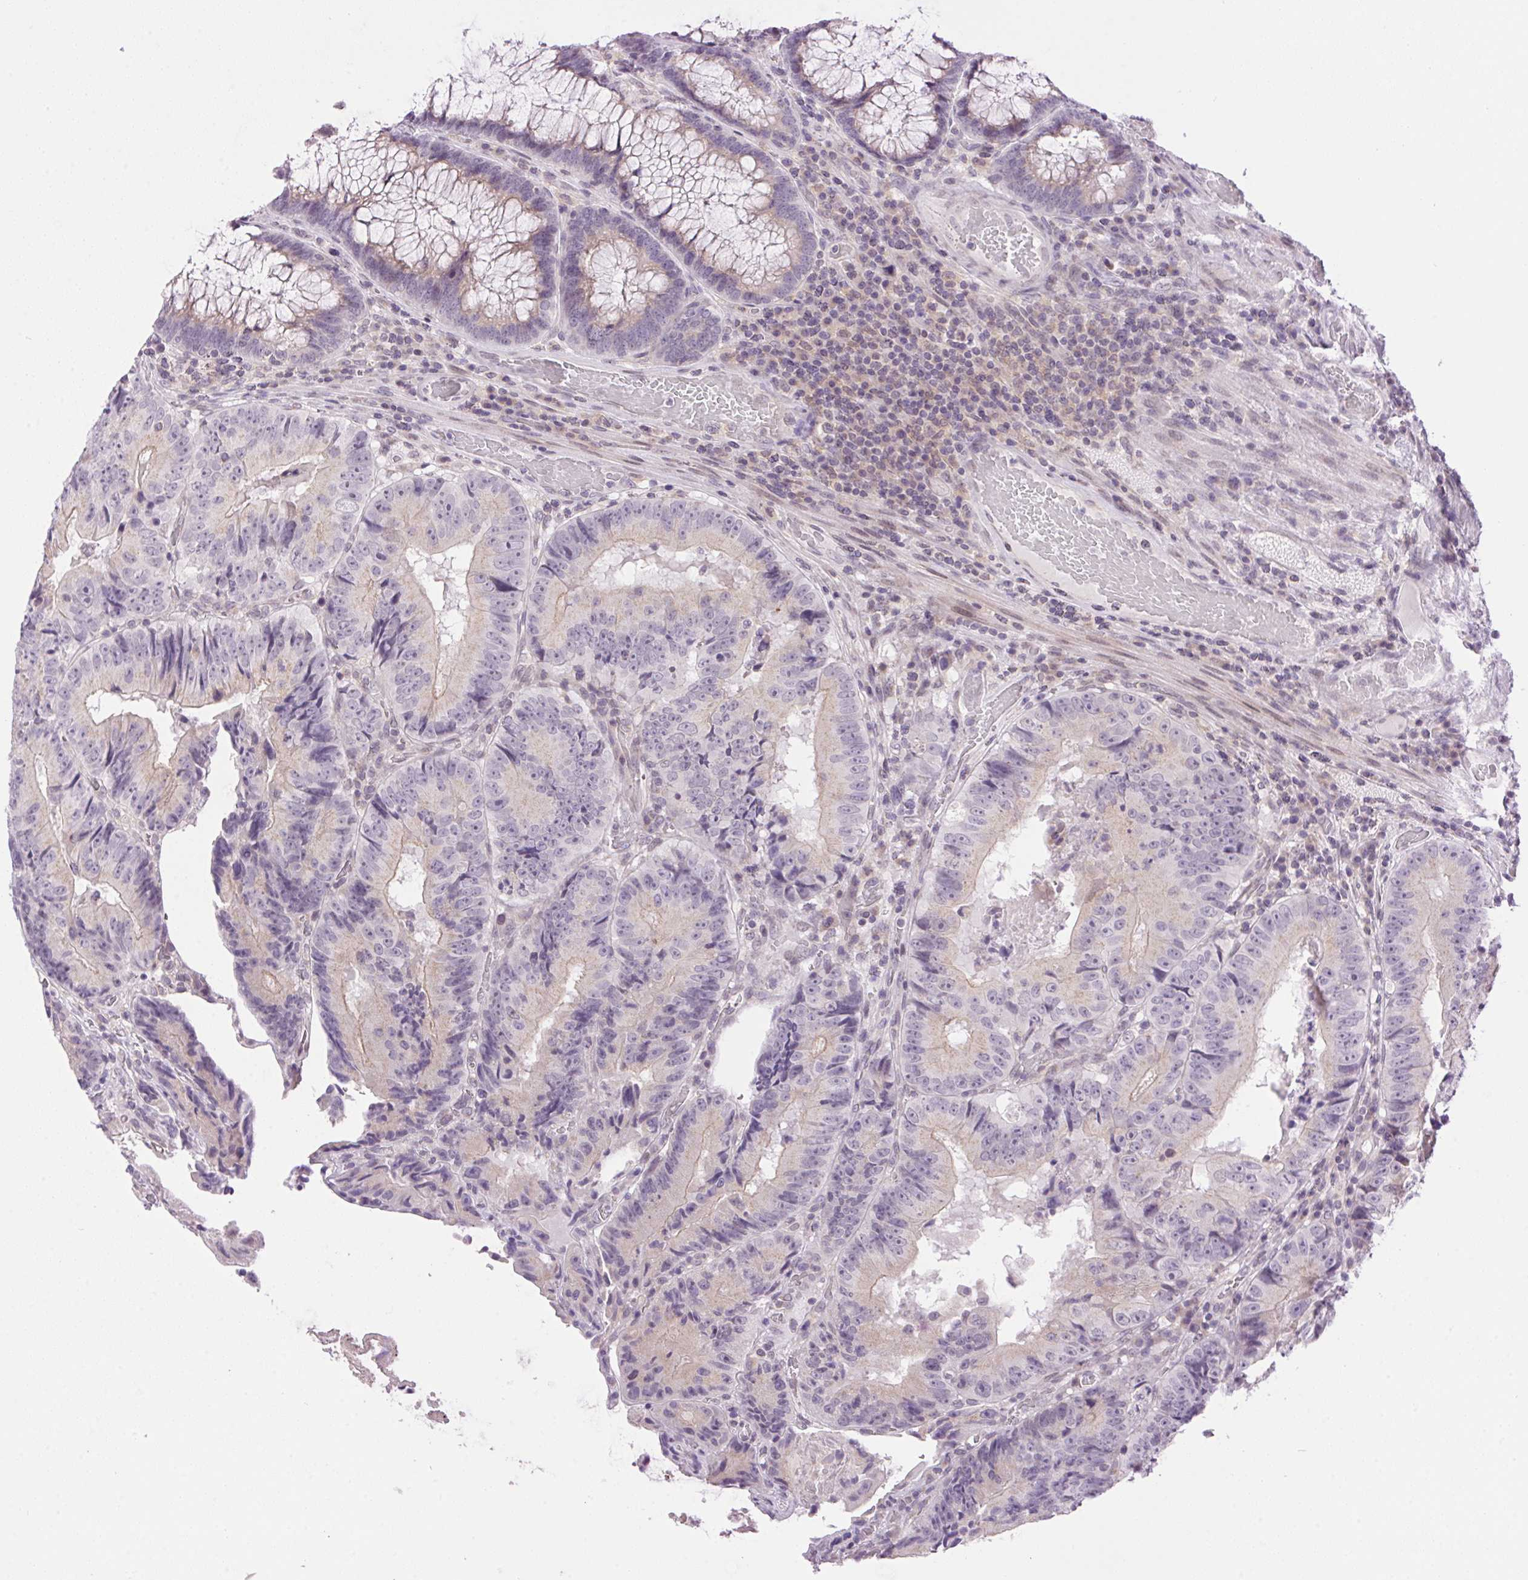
{"staining": {"intensity": "negative", "quantity": "none", "location": "none"}, "tissue": "colorectal cancer", "cell_type": "Tumor cells", "image_type": "cancer", "snomed": [{"axis": "morphology", "description": "Adenocarcinoma, NOS"}, {"axis": "topography", "description": "Colon"}], "caption": "Tumor cells show no significant staining in colorectal cancer. Brightfield microscopy of immunohistochemistry (IHC) stained with DAB (3,3'-diaminobenzidine) (brown) and hematoxylin (blue), captured at high magnification.", "gene": "SMIM13", "patient": {"sex": "female", "age": 86}}